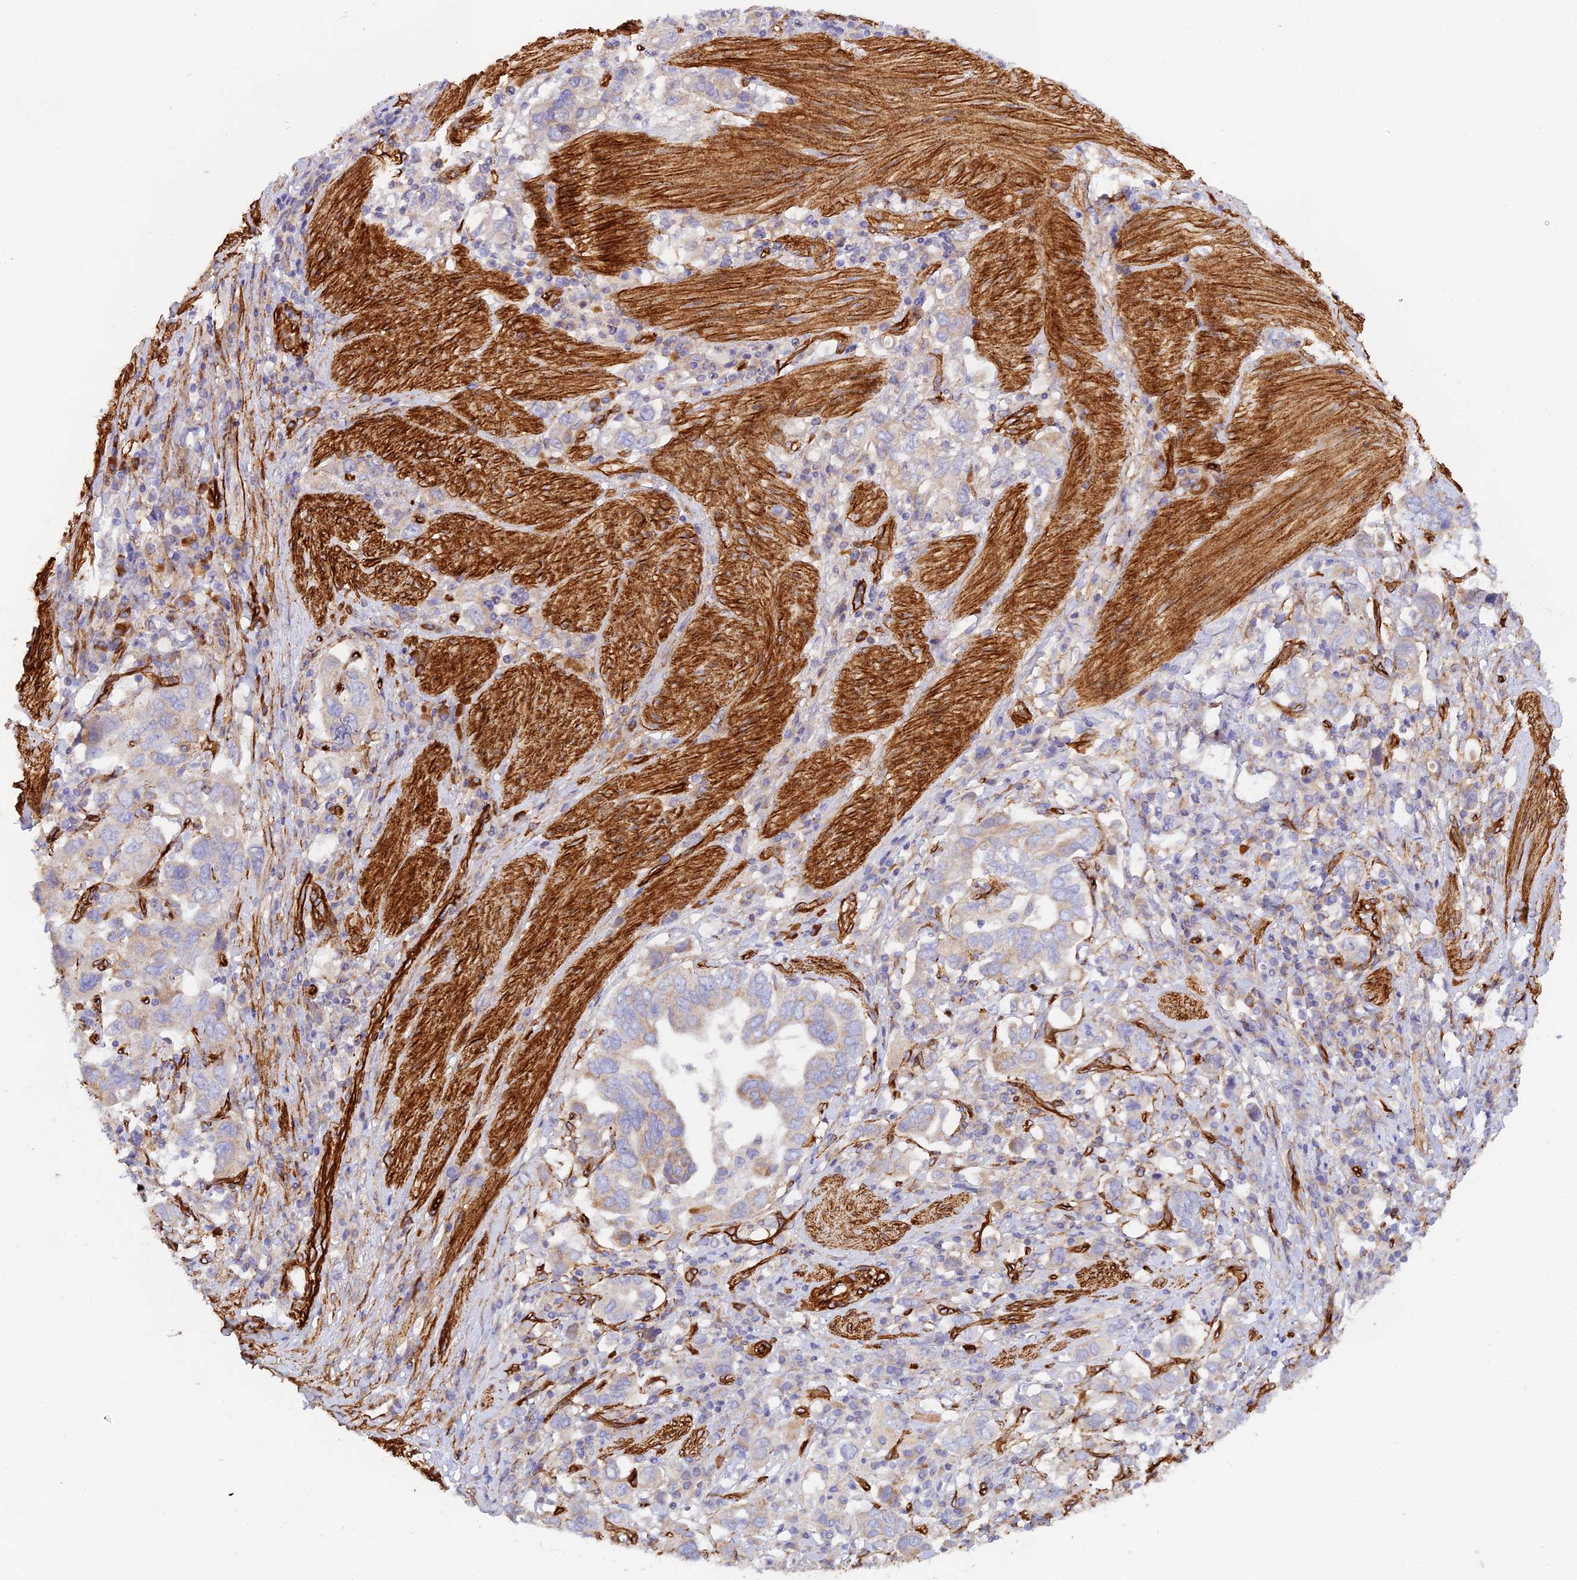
{"staining": {"intensity": "weak", "quantity": "<25%", "location": "cytoplasmic/membranous"}, "tissue": "stomach cancer", "cell_type": "Tumor cells", "image_type": "cancer", "snomed": [{"axis": "morphology", "description": "Adenocarcinoma, NOS"}, {"axis": "topography", "description": "Stomach, upper"}, {"axis": "topography", "description": "Stomach"}], "caption": "This is an immunohistochemistry histopathology image of human adenocarcinoma (stomach). There is no expression in tumor cells.", "gene": "MYO9A", "patient": {"sex": "male", "age": 62}}